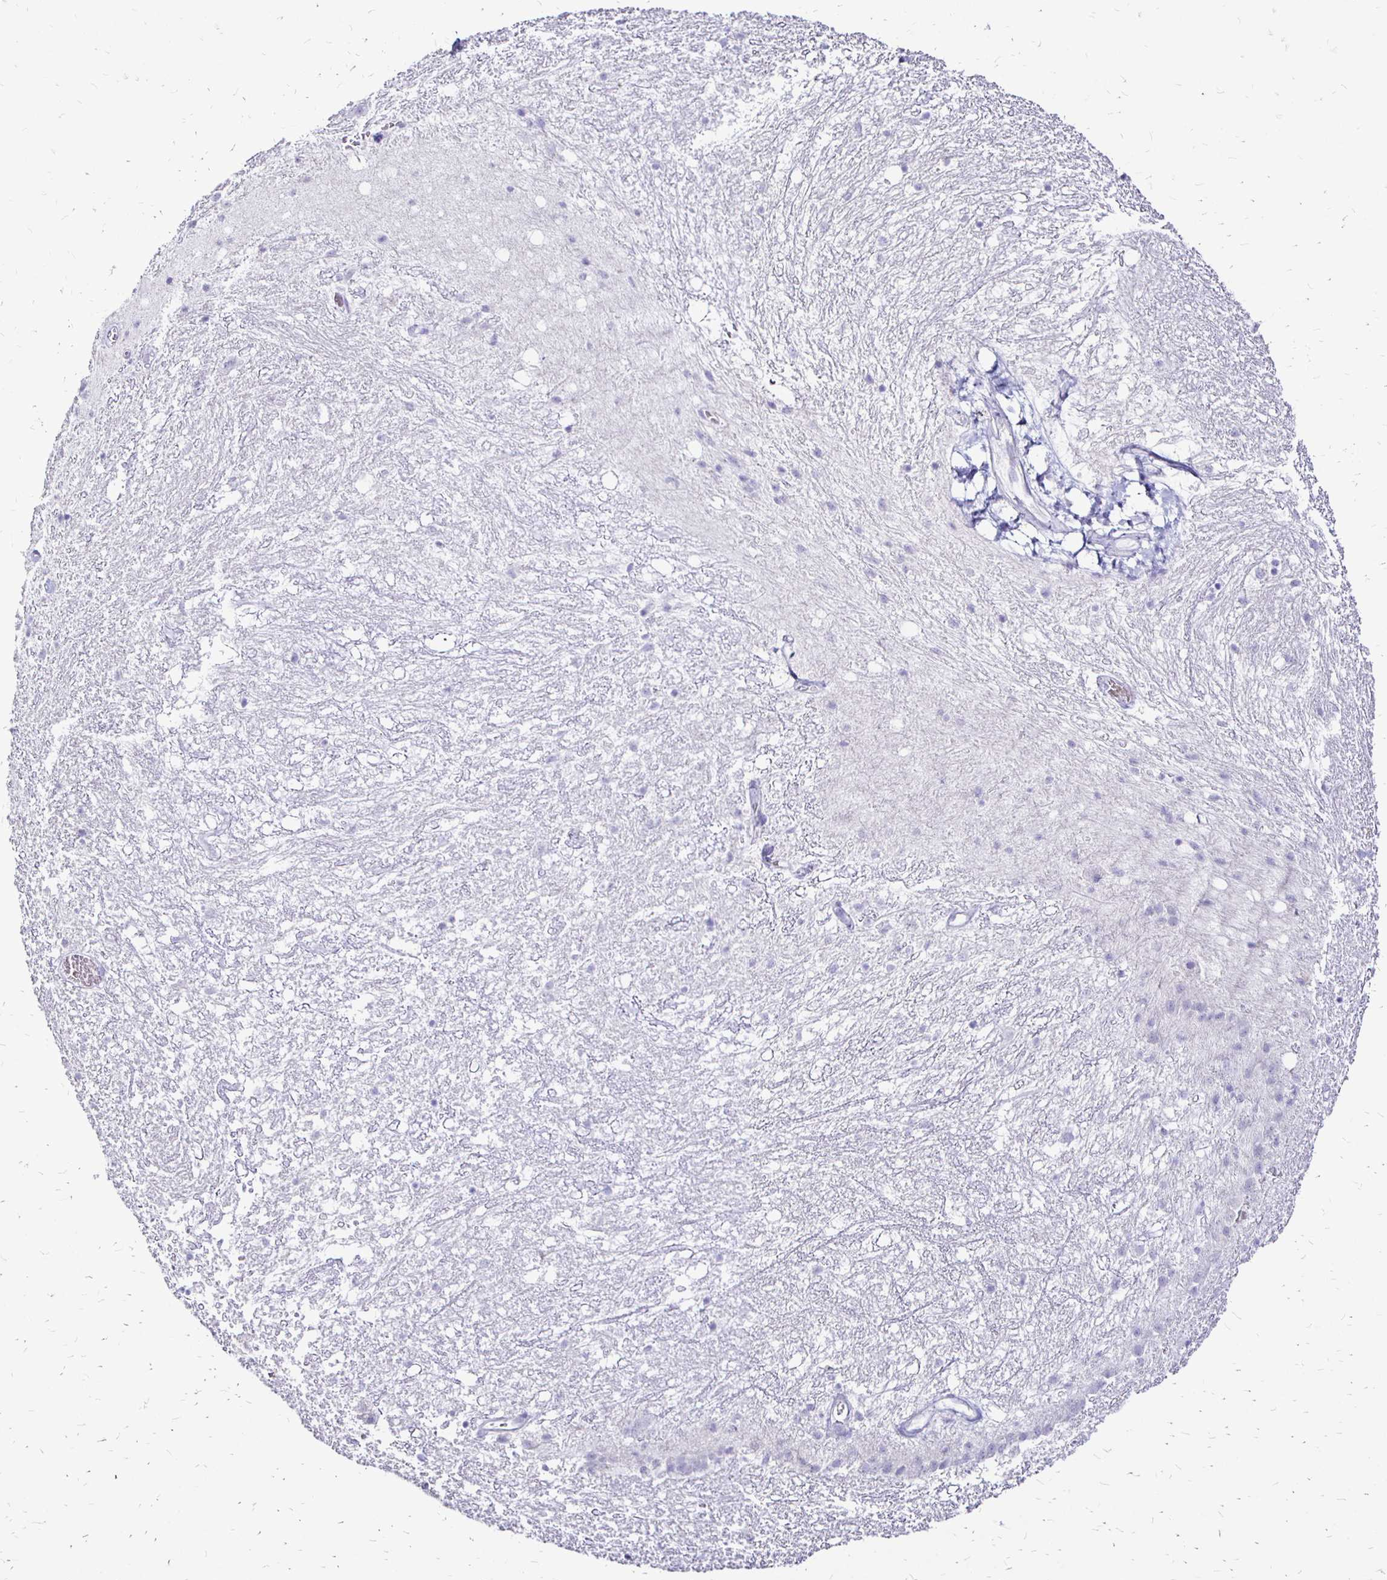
{"staining": {"intensity": "negative", "quantity": "none", "location": "none"}, "tissue": "hippocampus", "cell_type": "Glial cells", "image_type": "normal", "snomed": [{"axis": "morphology", "description": "Normal tissue, NOS"}, {"axis": "topography", "description": "Hippocampus"}], "caption": "Hippocampus stained for a protein using immunohistochemistry demonstrates no staining glial cells.", "gene": "IRGC", "patient": {"sex": "female", "age": 52}}